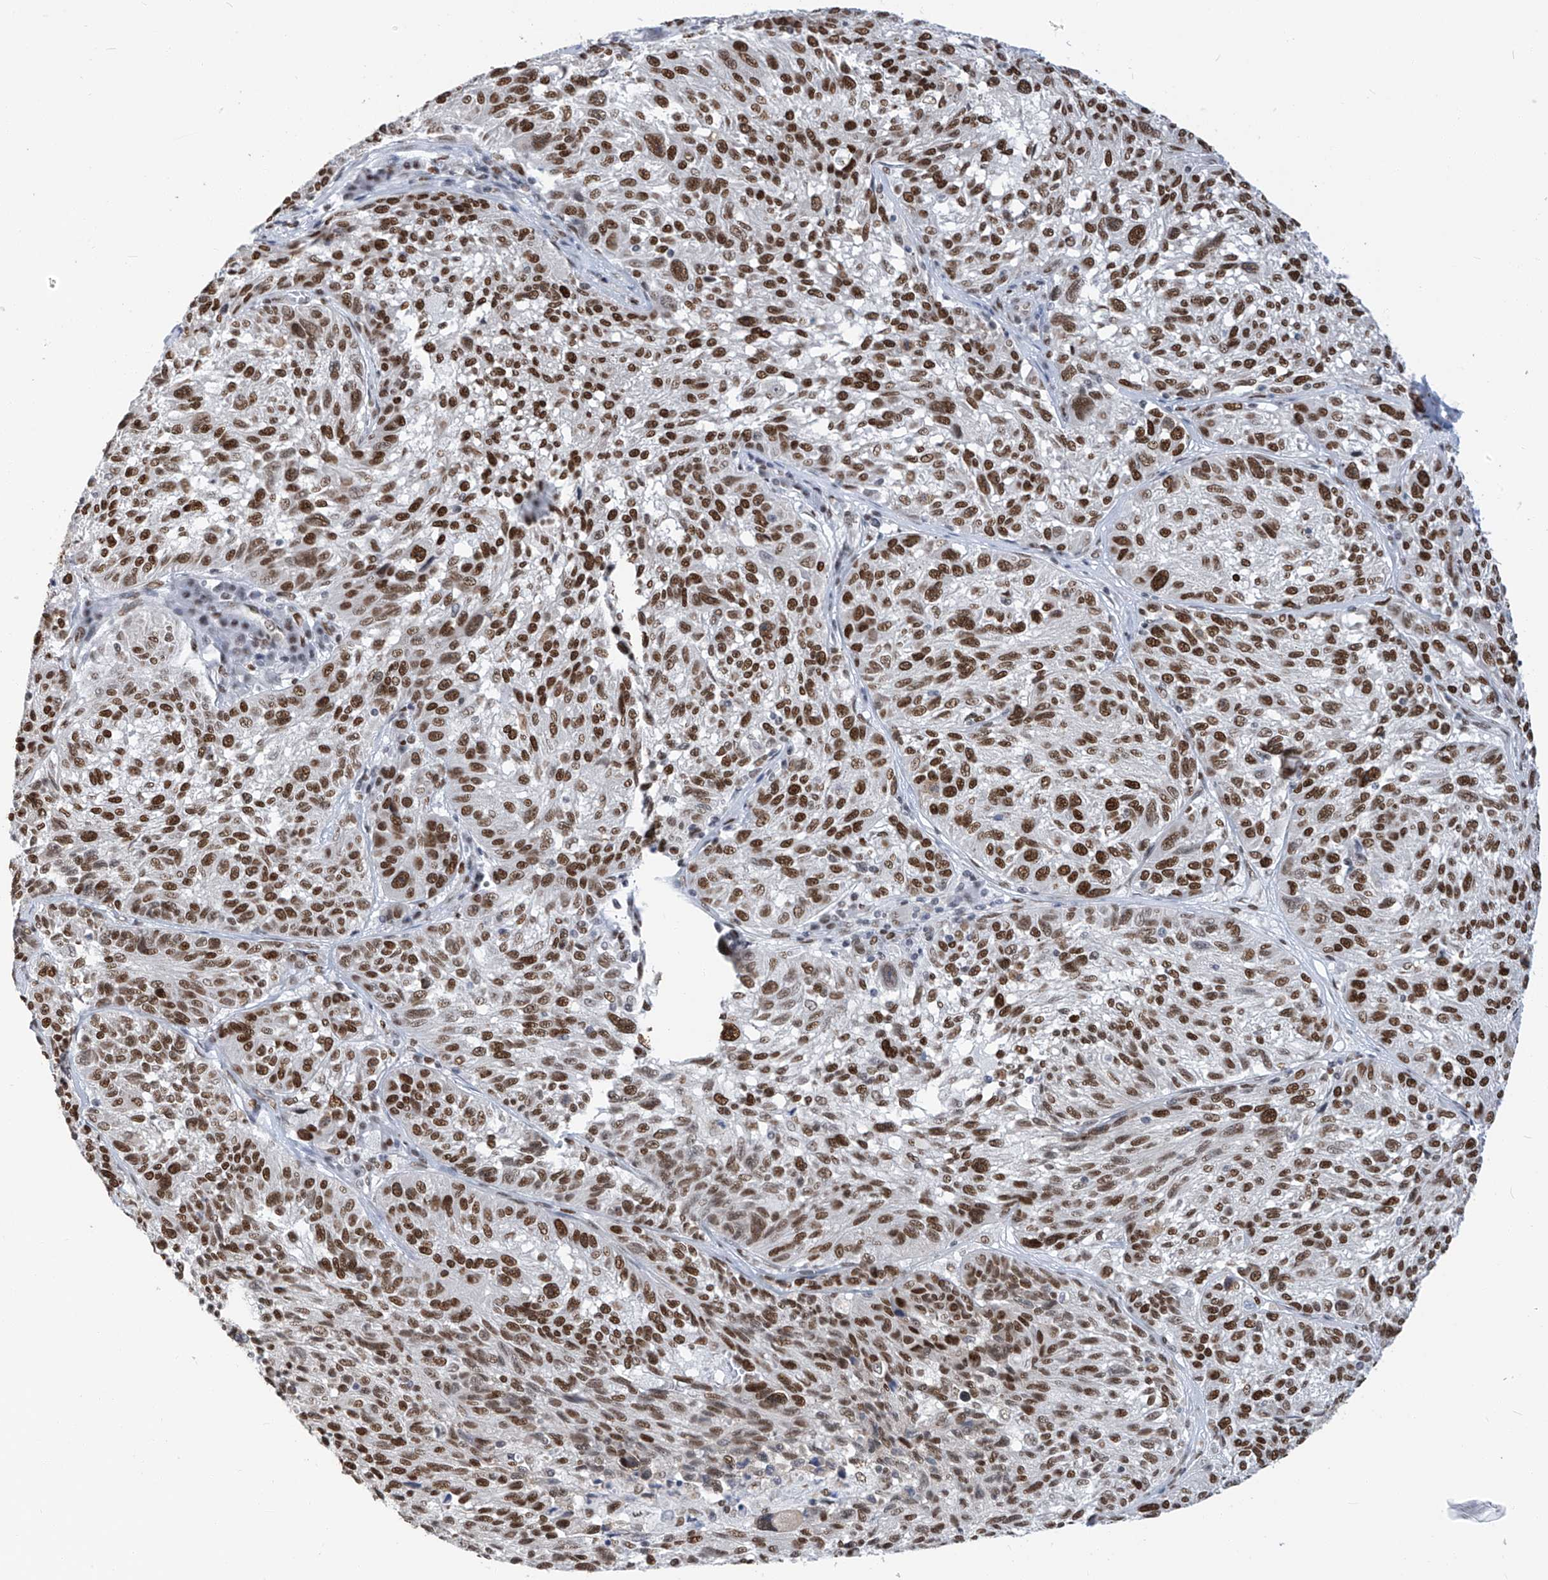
{"staining": {"intensity": "strong", "quantity": ">75%", "location": "nuclear"}, "tissue": "melanoma", "cell_type": "Tumor cells", "image_type": "cancer", "snomed": [{"axis": "morphology", "description": "Malignant melanoma, NOS"}, {"axis": "topography", "description": "Skin"}], "caption": "Tumor cells reveal high levels of strong nuclear positivity in about >75% of cells in malignant melanoma. Nuclei are stained in blue.", "gene": "KHSRP", "patient": {"sex": "male", "age": 53}}